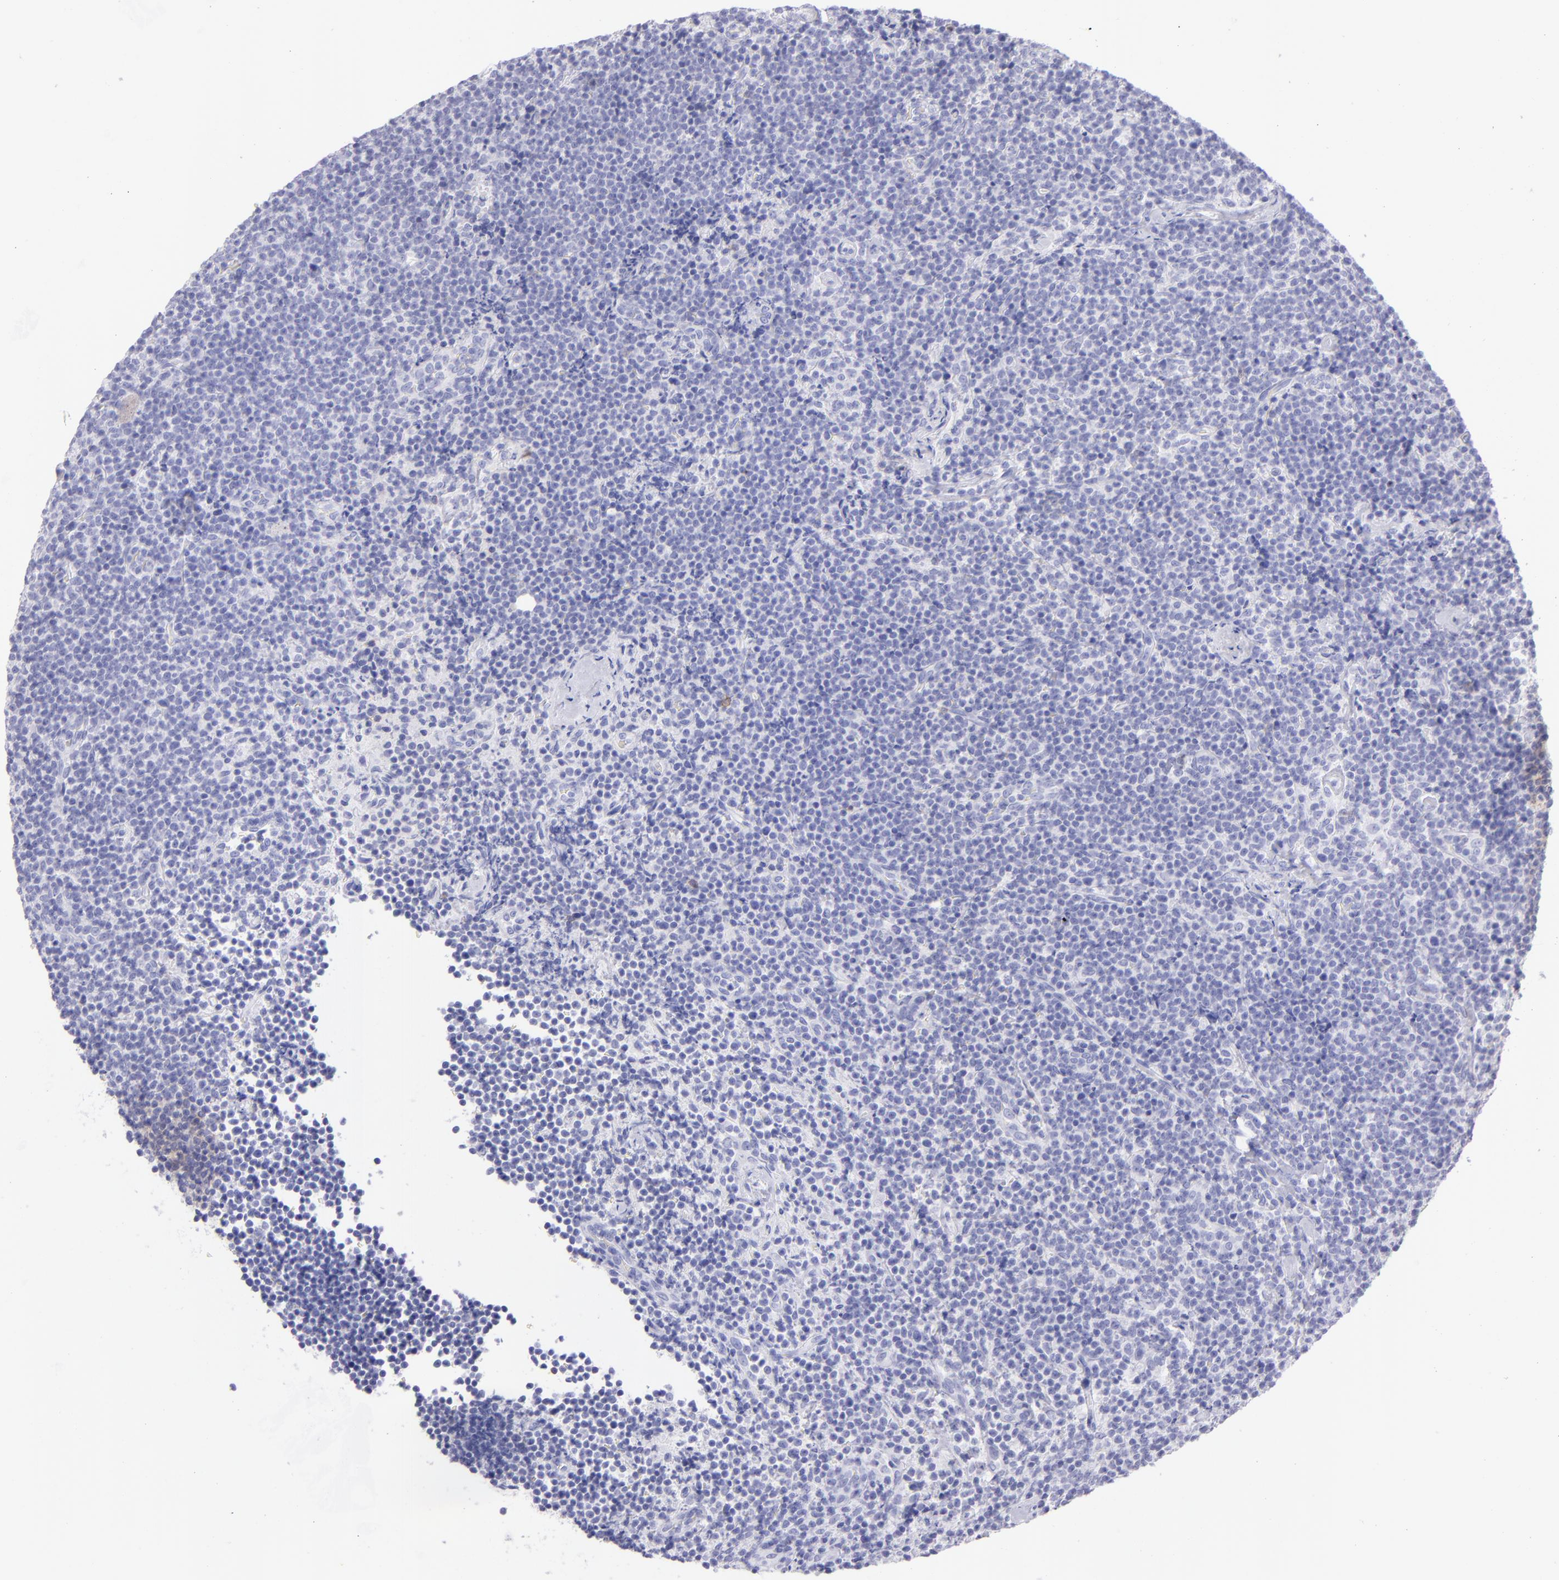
{"staining": {"intensity": "negative", "quantity": "none", "location": "none"}, "tissue": "lymphoma", "cell_type": "Tumor cells", "image_type": "cancer", "snomed": [{"axis": "morphology", "description": "Malignant lymphoma, non-Hodgkin's type, High grade"}, {"axis": "topography", "description": "Lymph node"}], "caption": "A photomicrograph of lymphoma stained for a protein reveals no brown staining in tumor cells.", "gene": "CD69", "patient": {"sex": "female", "age": 58}}